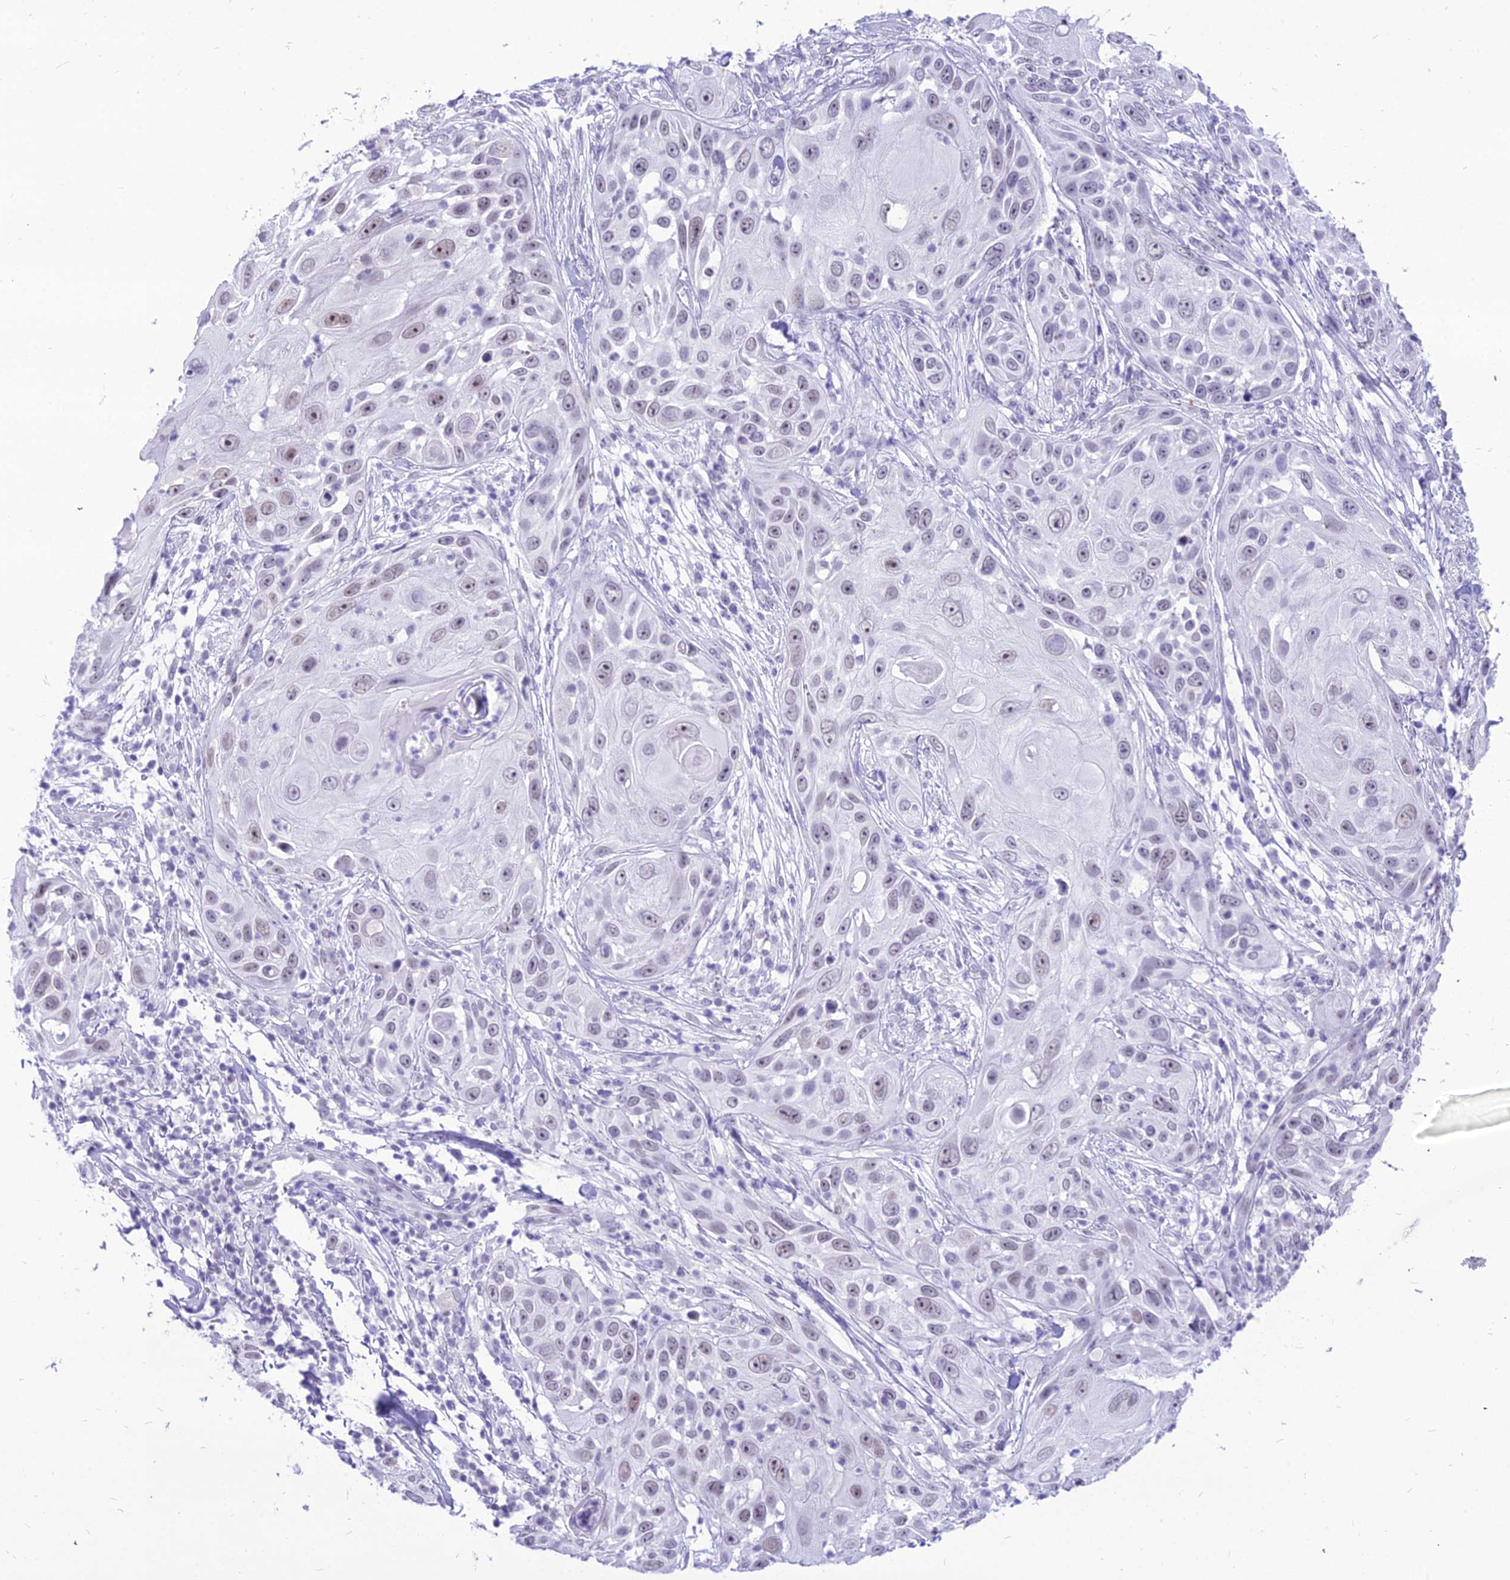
{"staining": {"intensity": "weak", "quantity": "<25%", "location": "nuclear"}, "tissue": "skin cancer", "cell_type": "Tumor cells", "image_type": "cancer", "snomed": [{"axis": "morphology", "description": "Squamous cell carcinoma, NOS"}, {"axis": "topography", "description": "Skin"}], "caption": "The micrograph demonstrates no staining of tumor cells in squamous cell carcinoma (skin).", "gene": "DHX40", "patient": {"sex": "female", "age": 44}}